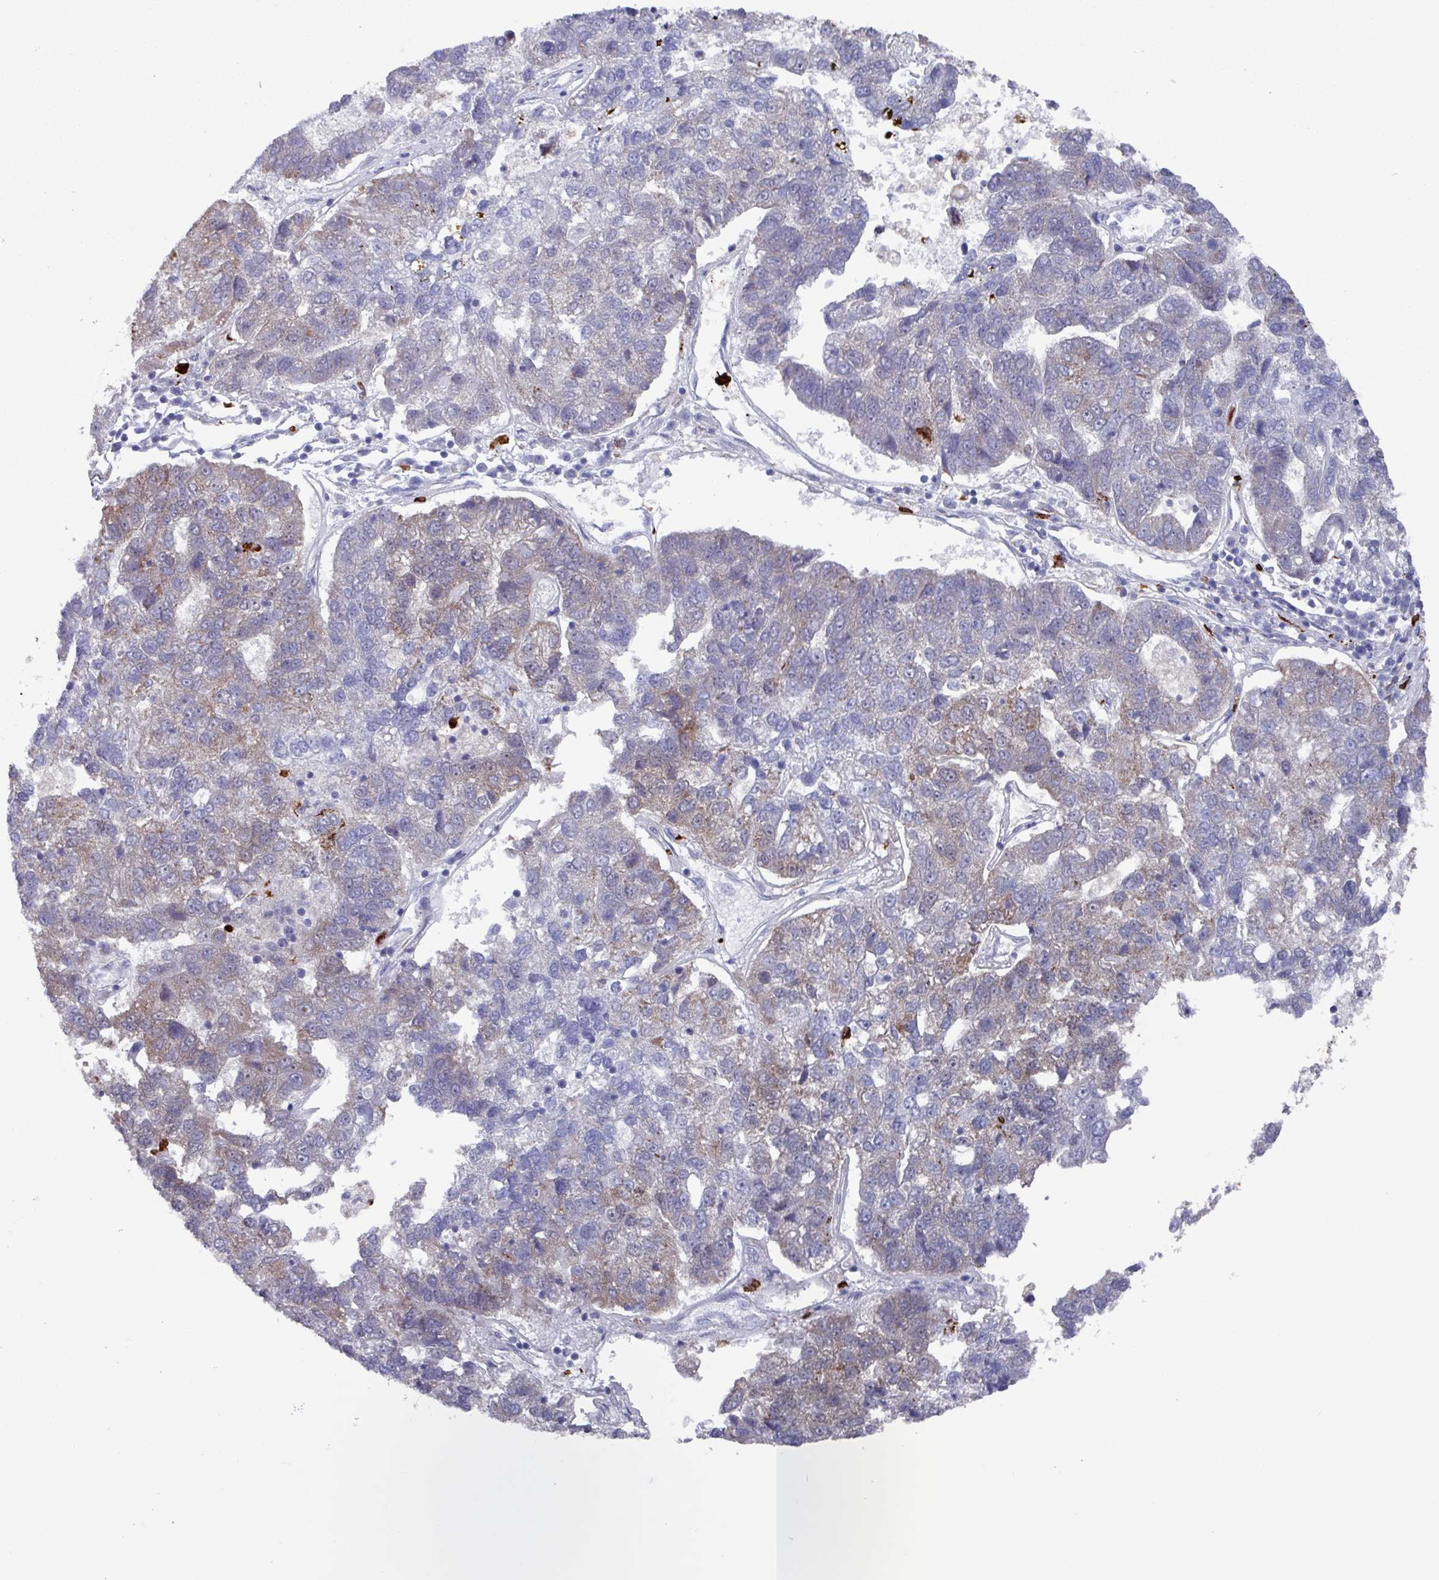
{"staining": {"intensity": "weak", "quantity": "25%-75%", "location": "cytoplasmic/membranous"}, "tissue": "pancreatic cancer", "cell_type": "Tumor cells", "image_type": "cancer", "snomed": [{"axis": "morphology", "description": "Adenocarcinoma, NOS"}, {"axis": "topography", "description": "Pancreas"}], "caption": "Immunohistochemistry (DAB (3,3'-diaminobenzidine)) staining of pancreatic adenocarcinoma displays weak cytoplasmic/membranous protein expression in approximately 25%-75% of tumor cells.", "gene": "UQCC2", "patient": {"sex": "female", "age": 61}}